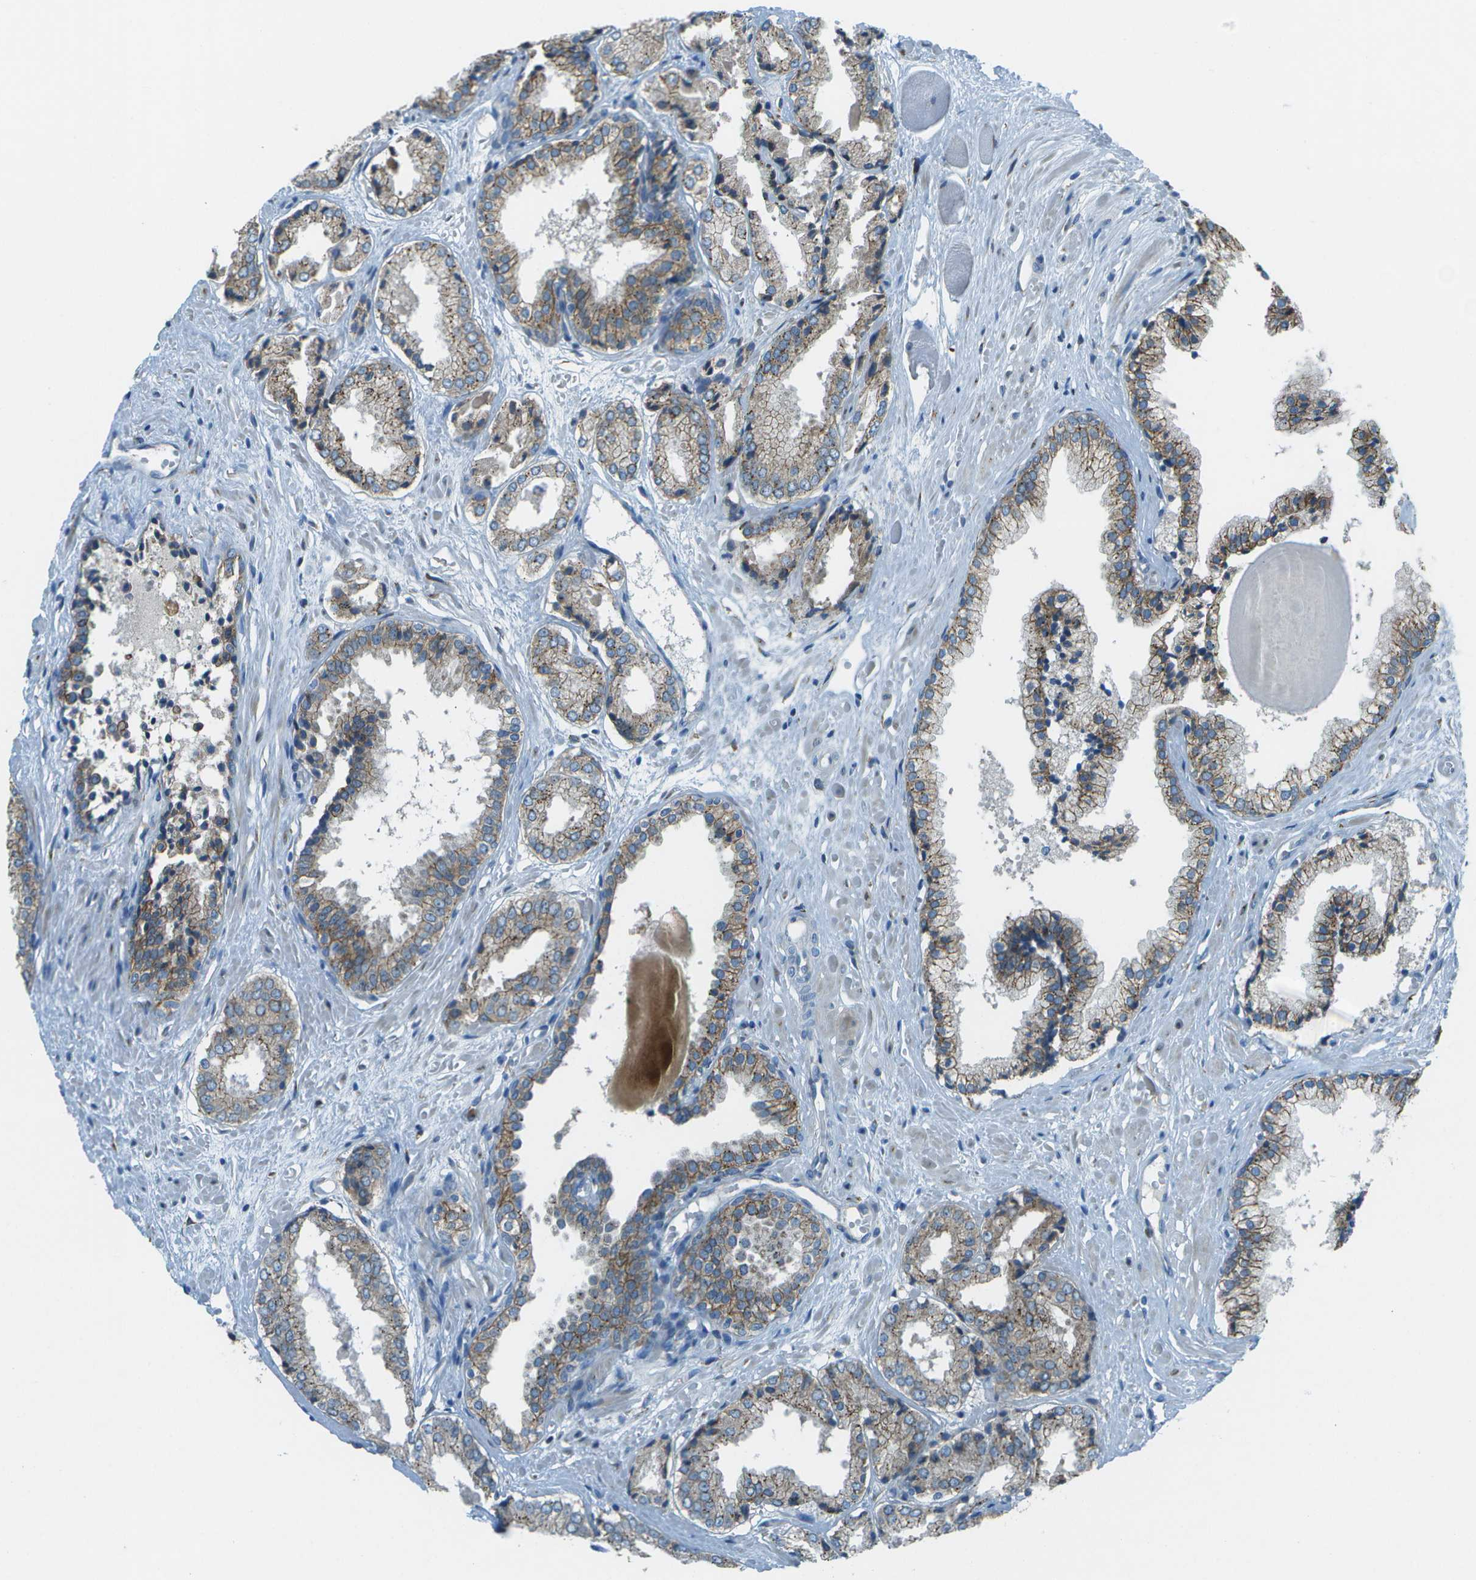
{"staining": {"intensity": "weak", "quantity": "25%-75%", "location": "cytoplasmic/membranous"}, "tissue": "prostate cancer", "cell_type": "Tumor cells", "image_type": "cancer", "snomed": [{"axis": "morphology", "description": "Adenocarcinoma, Low grade"}, {"axis": "topography", "description": "Prostate"}], "caption": "An image of human prostate adenocarcinoma (low-grade) stained for a protein reveals weak cytoplasmic/membranous brown staining in tumor cells.", "gene": "KCTD3", "patient": {"sex": "male", "age": 57}}